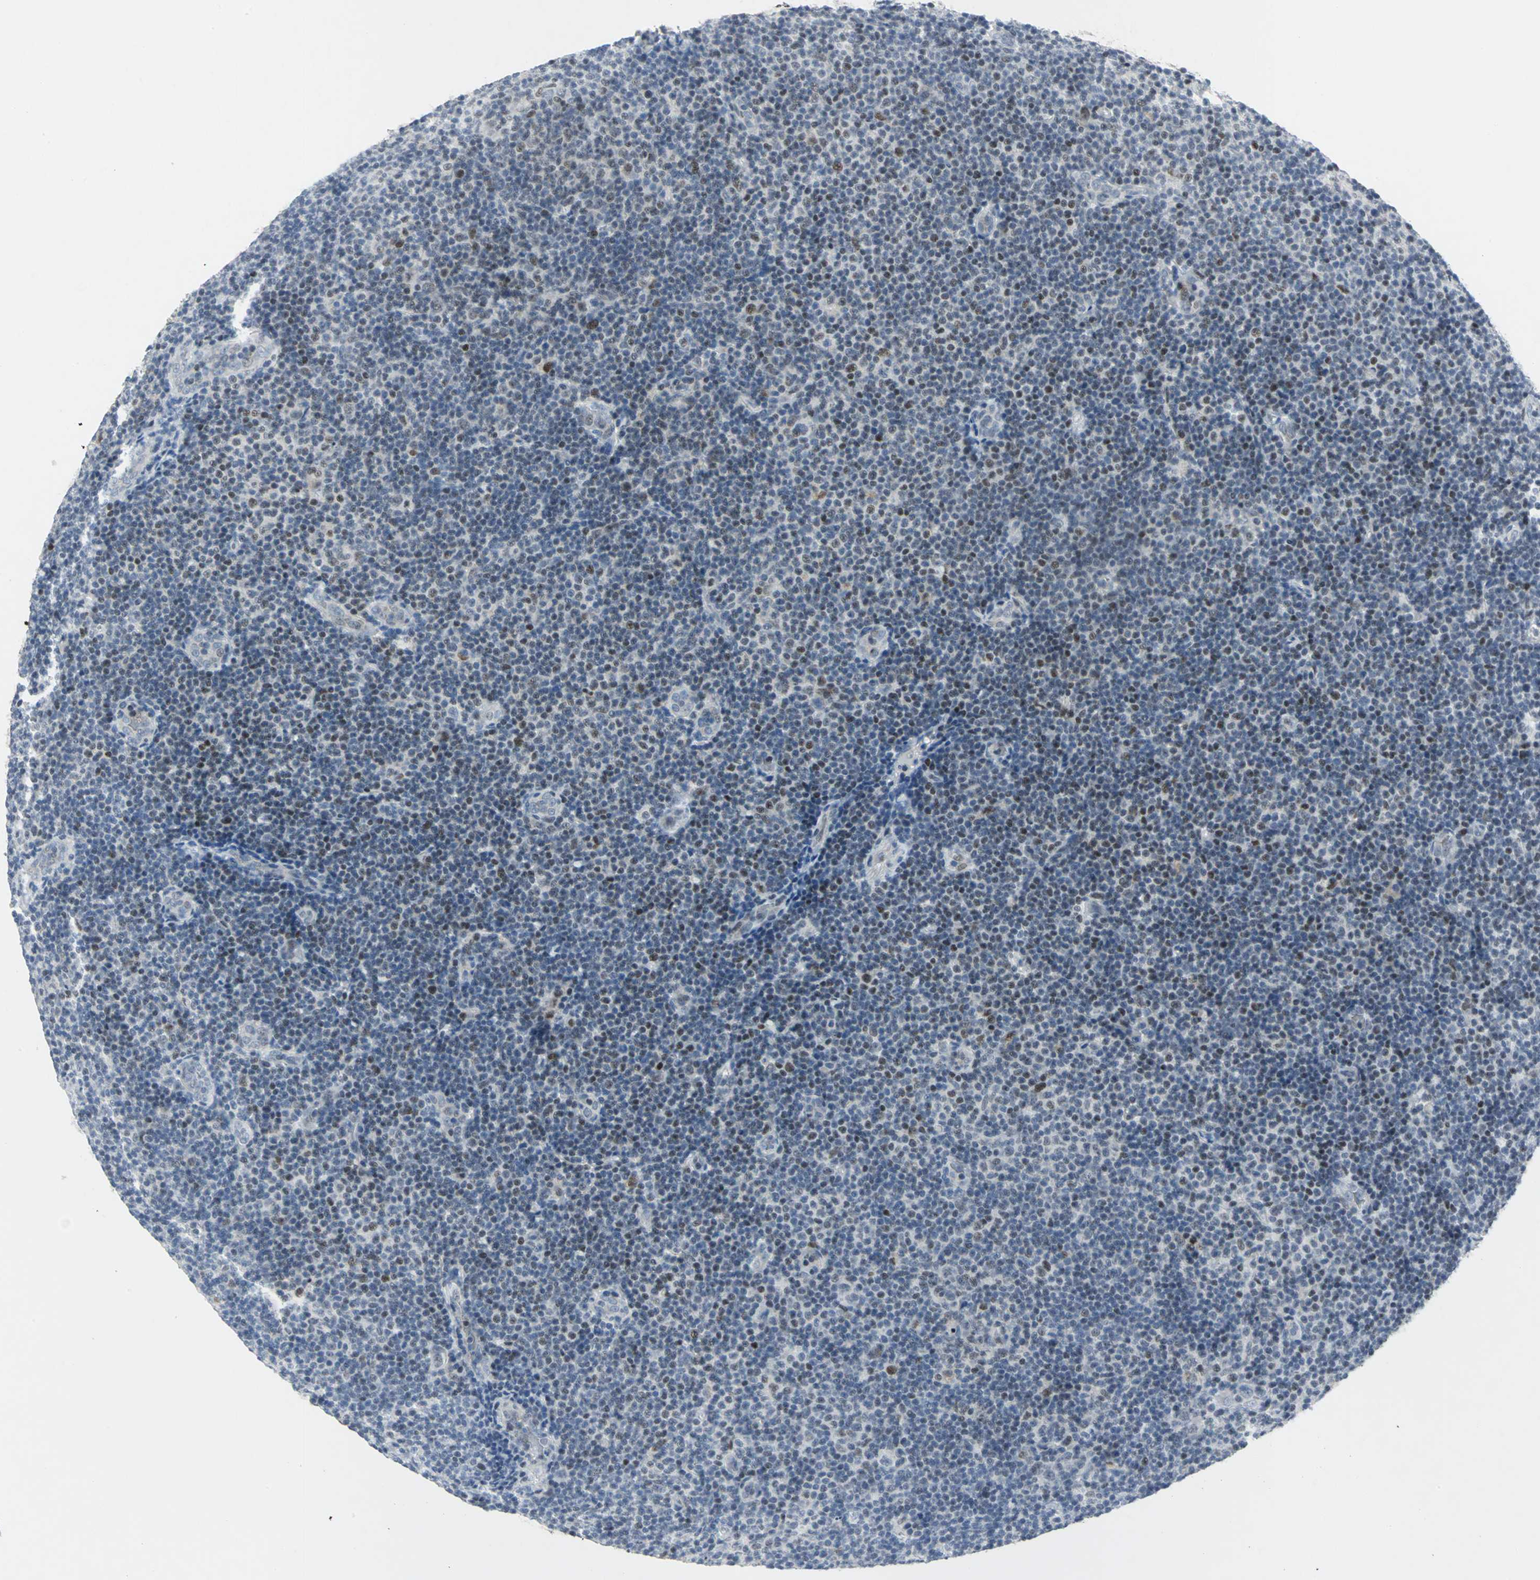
{"staining": {"intensity": "weak", "quantity": "<25%", "location": "nuclear"}, "tissue": "lymphoma", "cell_type": "Tumor cells", "image_type": "cancer", "snomed": [{"axis": "morphology", "description": "Malignant lymphoma, non-Hodgkin's type, Low grade"}, {"axis": "topography", "description": "Lymph node"}], "caption": "Immunohistochemistry (IHC) photomicrograph of neoplastic tissue: human lymphoma stained with DAB demonstrates no significant protein expression in tumor cells.", "gene": "RPA1", "patient": {"sex": "male", "age": 83}}